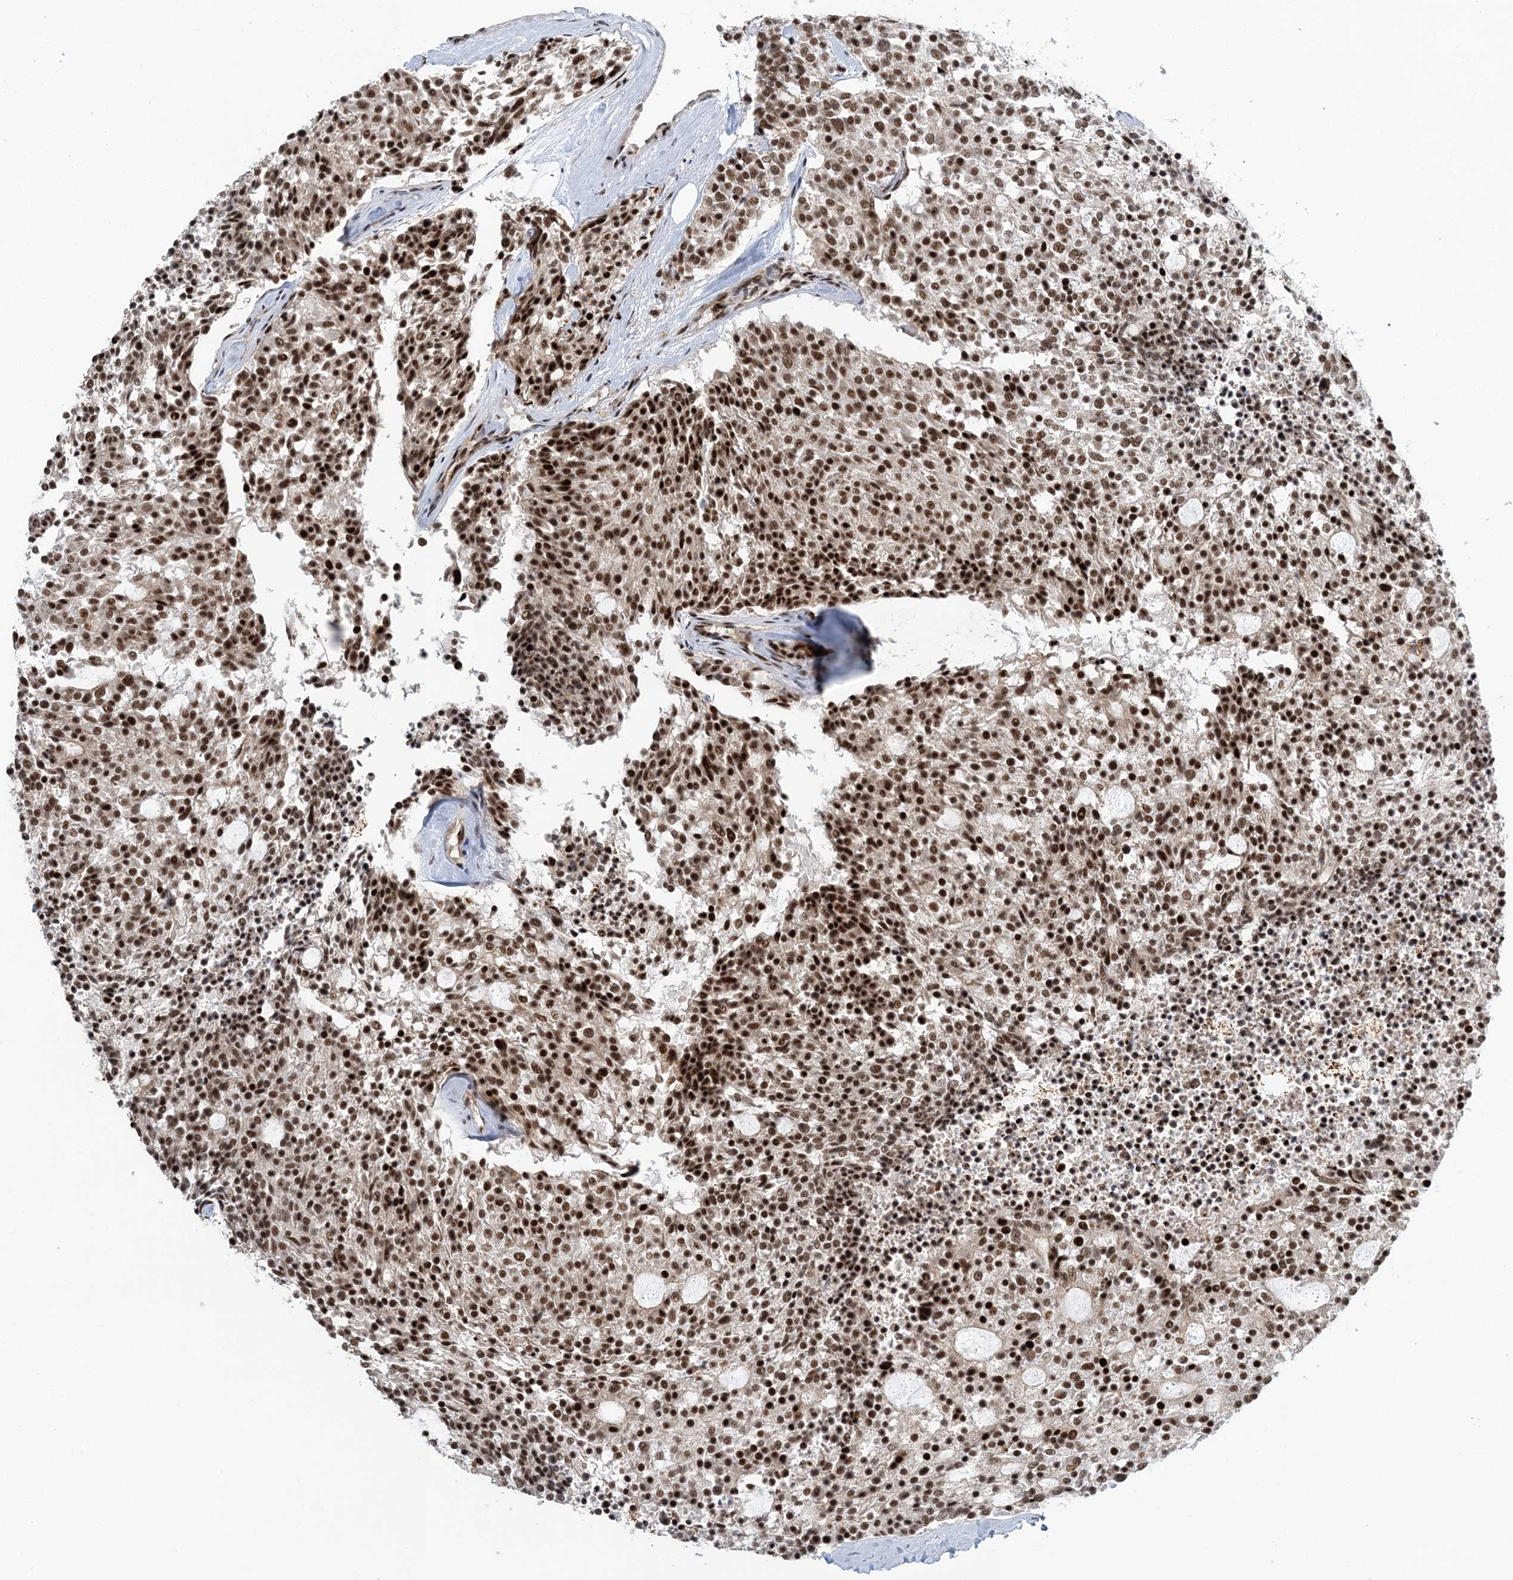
{"staining": {"intensity": "strong", "quantity": ">75%", "location": "nuclear"}, "tissue": "carcinoid", "cell_type": "Tumor cells", "image_type": "cancer", "snomed": [{"axis": "morphology", "description": "Carcinoid, malignant, NOS"}, {"axis": "topography", "description": "Pancreas"}], "caption": "Strong nuclear protein staining is present in about >75% of tumor cells in carcinoid. The staining was performed using DAB, with brown indicating positive protein expression. Nuclei are stained blue with hematoxylin.", "gene": "CWC22", "patient": {"sex": "female", "age": 54}}